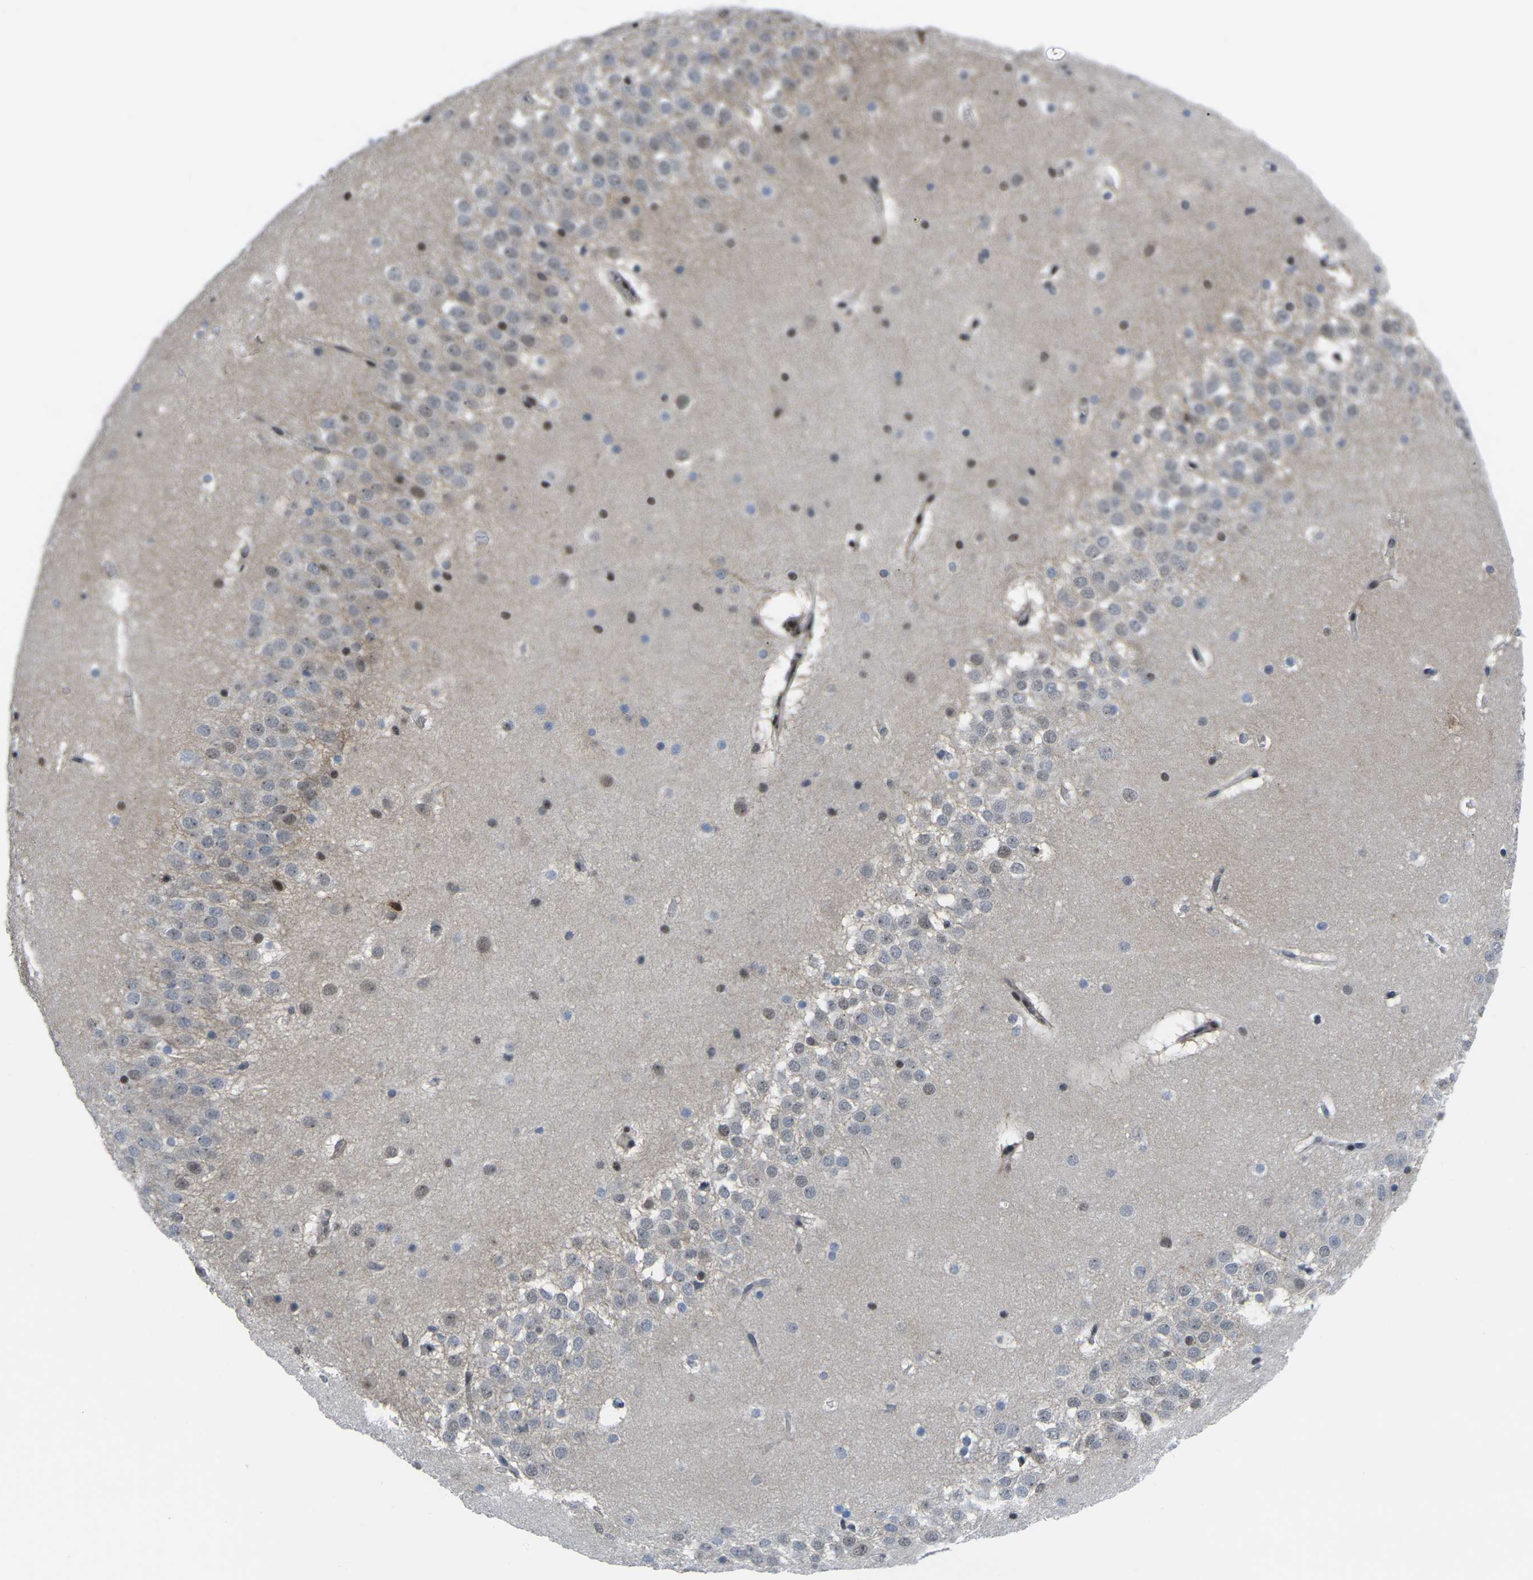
{"staining": {"intensity": "moderate", "quantity": "<25%", "location": "nuclear"}, "tissue": "hippocampus", "cell_type": "Glial cells", "image_type": "normal", "snomed": [{"axis": "morphology", "description": "Normal tissue, NOS"}, {"axis": "topography", "description": "Hippocampus"}], "caption": "The micrograph reveals staining of benign hippocampus, revealing moderate nuclear protein positivity (brown color) within glial cells.", "gene": "RBM7", "patient": {"sex": "male", "age": 45}}